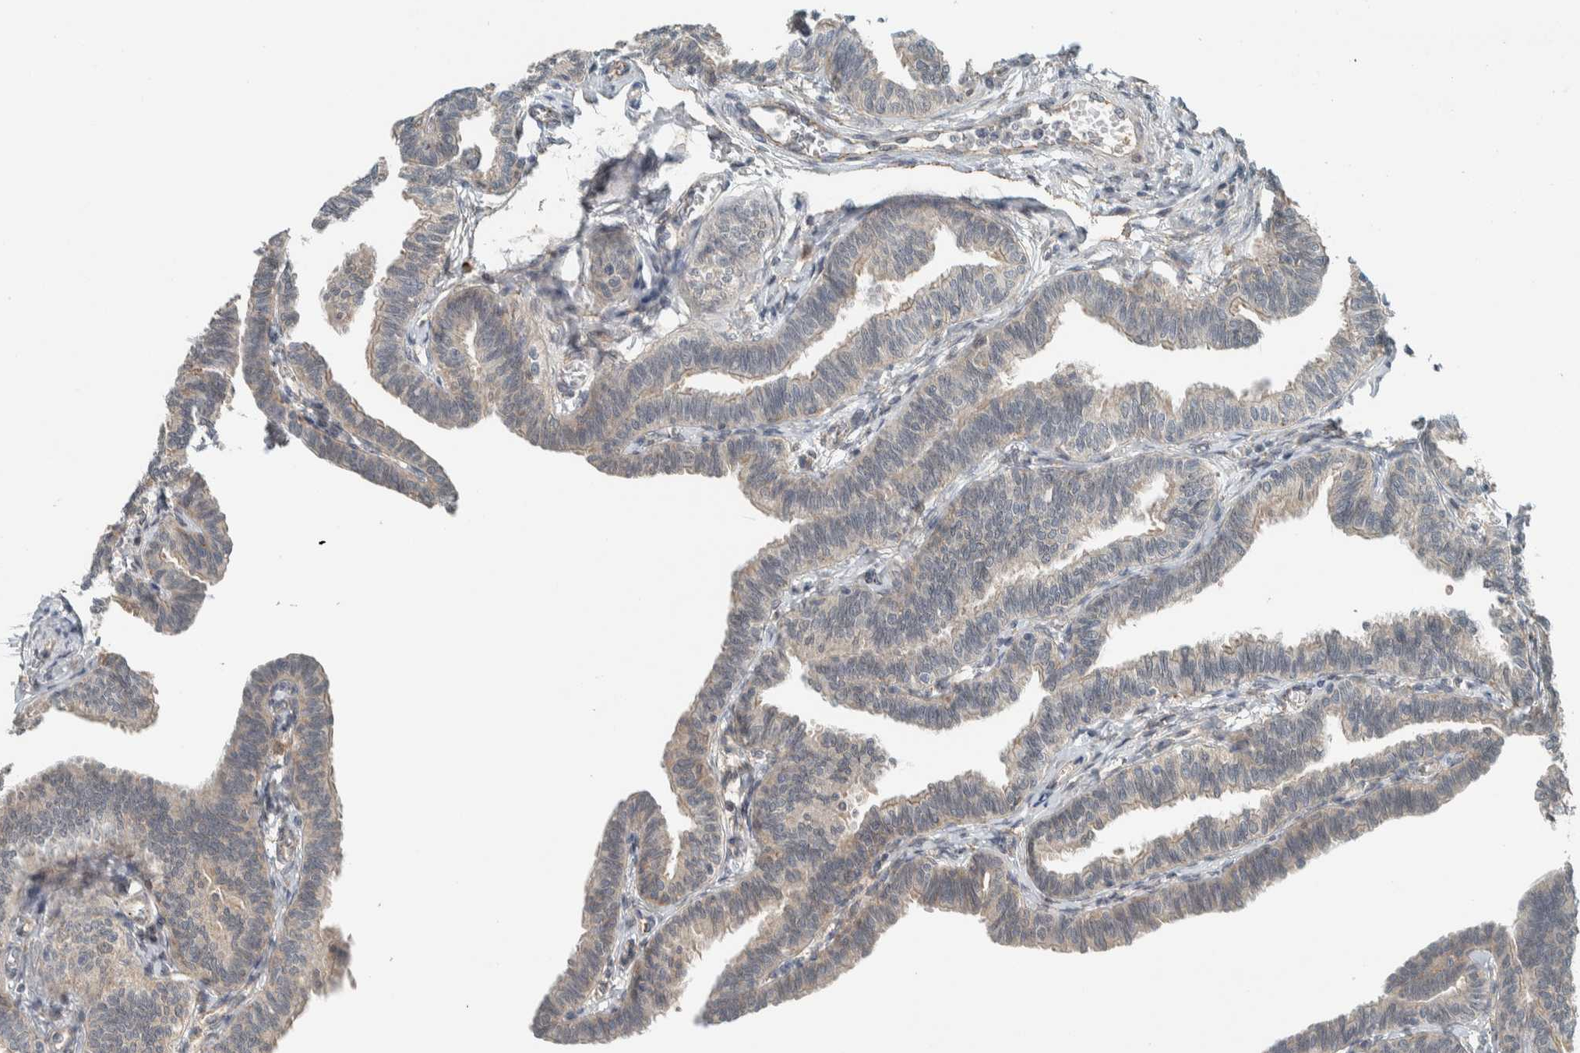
{"staining": {"intensity": "moderate", "quantity": "25%-75%", "location": "cytoplasmic/membranous"}, "tissue": "fallopian tube", "cell_type": "Glandular cells", "image_type": "normal", "snomed": [{"axis": "morphology", "description": "Normal tissue, NOS"}, {"axis": "topography", "description": "Fallopian tube"}, {"axis": "topography", "description": "Ovary"}], "caption": "Immunohistochemical staining of unremarkable human fallopian tube exhibits medium levels of moderate cytoplasmic/membranous positivity in approximately 25%-75% of glandular cells.", "gene": "CTBP2", "patient": {"sex": "female", "age": 23}}